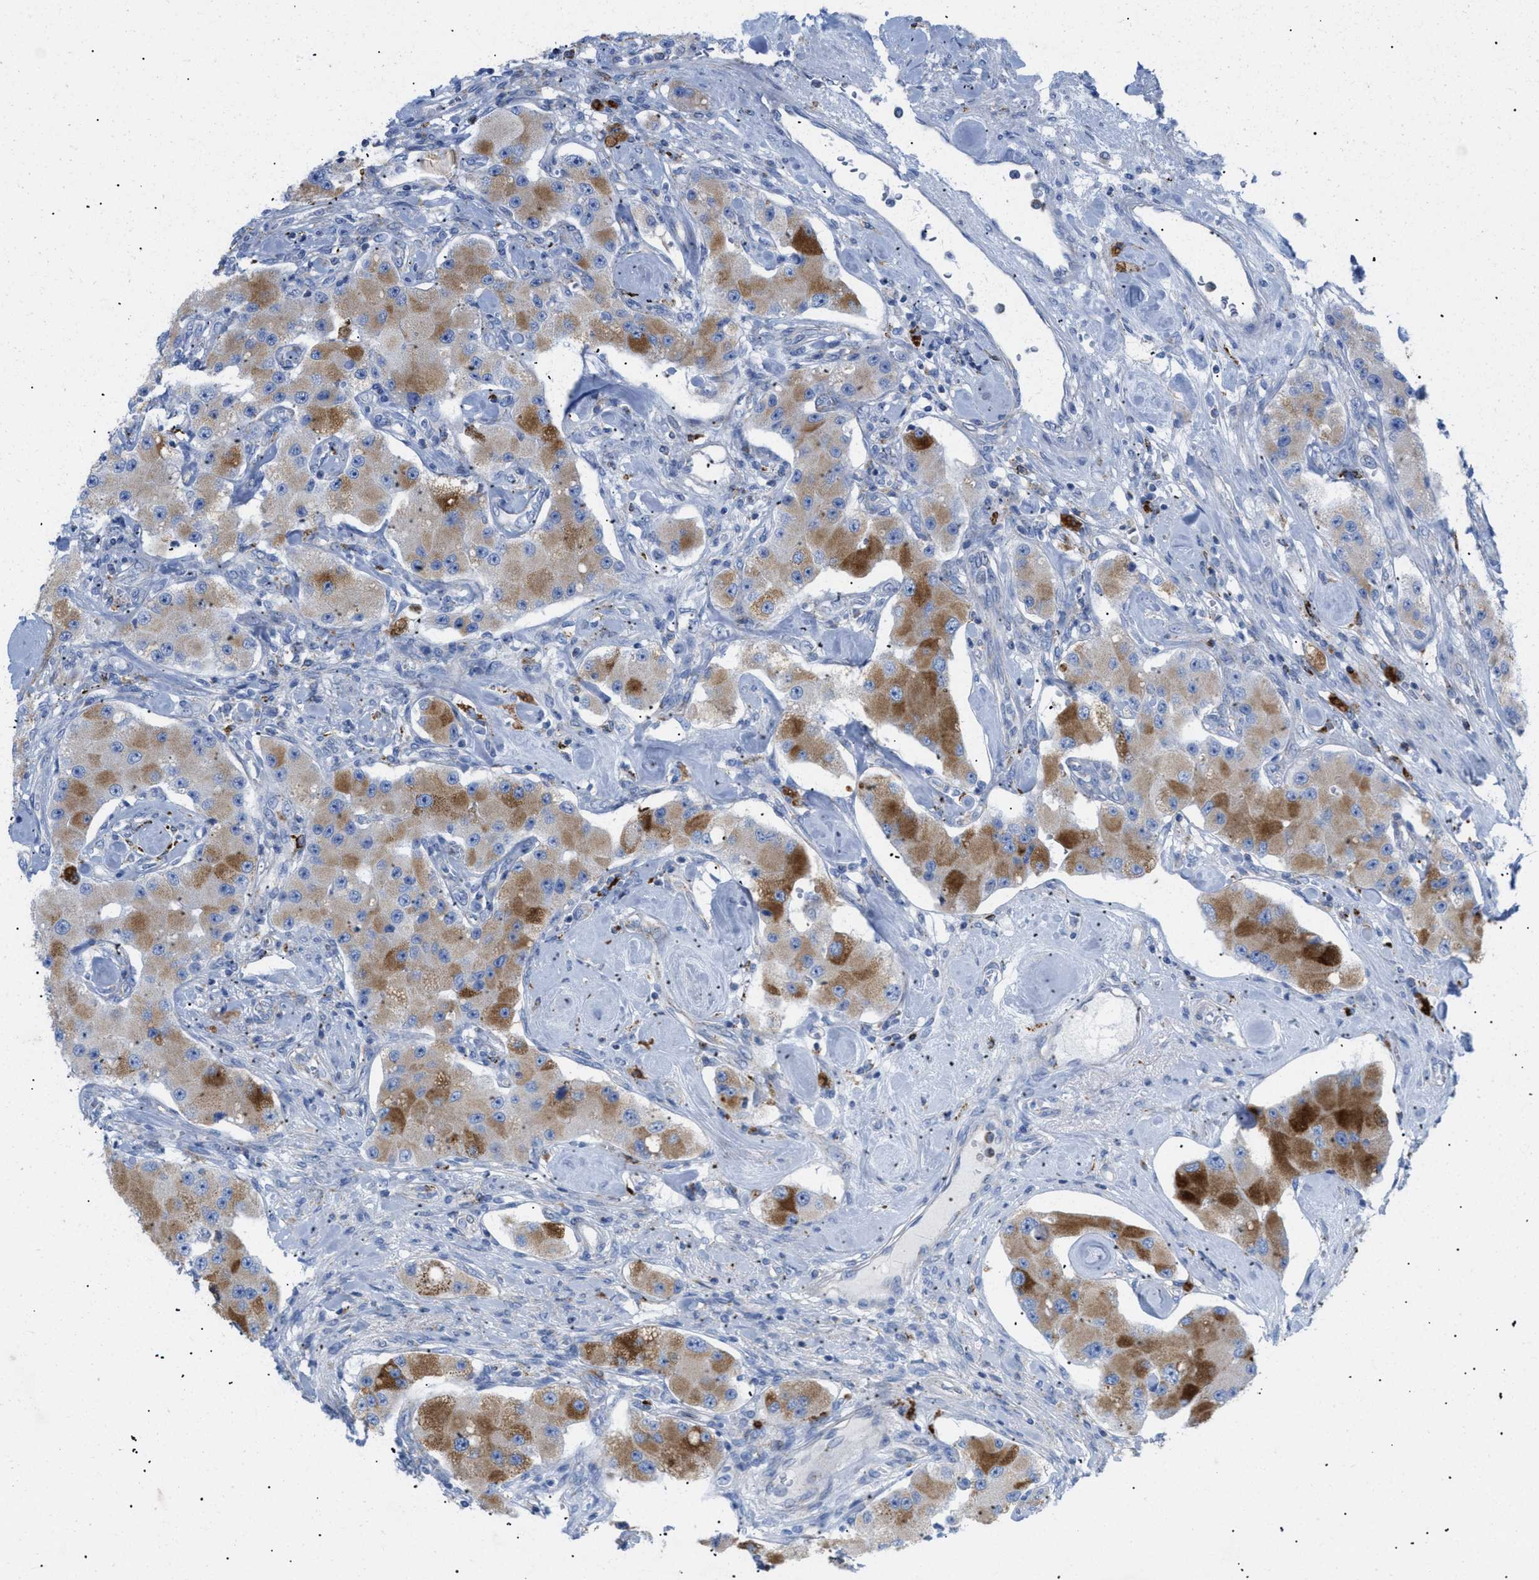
{"staining": {"intensity": "moderate", "quantity": ">75%", "location": "cytoplasmic/membranous"}, "tissue": "carcinoid", "cell_type": "Tumor cells", "image_type": "cancer", "snomed": [{"axis": "morphology", "description": "Carcinoid, malignant, NOS"}, {"axis": "topography", "description": "Pancreas"}], "caption": "Carcinoid stained with a protein marker exhibits moderate staining in tumor cells.", "gene": "DRAM2", "patient": {"sex": "male", "age": 41}}